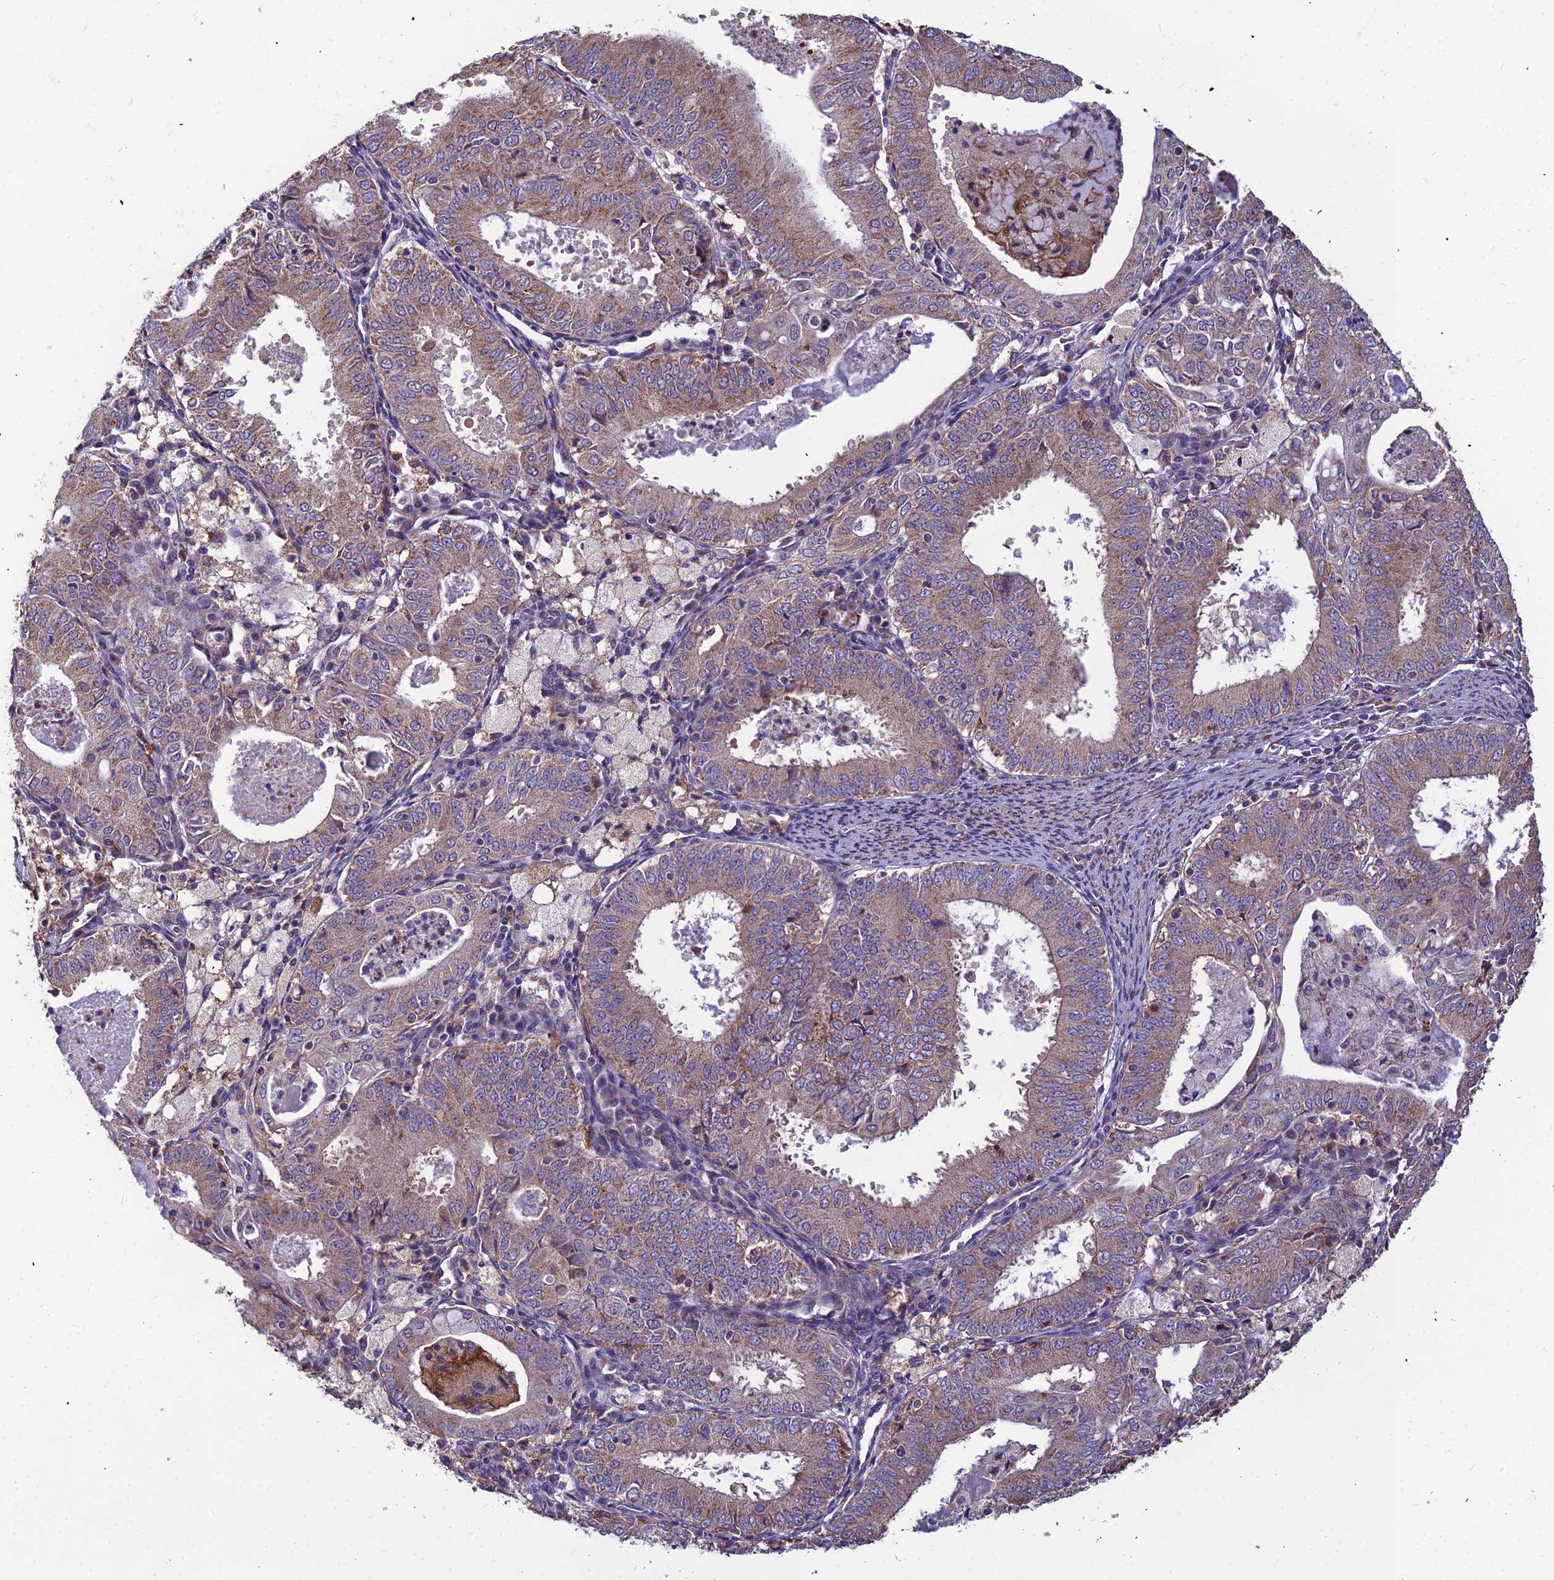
{"staining": {"intensity": "weak", "quantity": ">75%", "location": "cytoplasmic/membranous"}, "tissue": "endometrial cancer", "cell_type": "Tumor cells", "image_type": "cancer", "snomed": [{"axis": "morphology", "description": "Adenocarcinoma, NOS"}, {"axis": "topography", "description": "Endometrium"}], "caption": "The immunohistochemical stain highlights weak cytoplasmic/membranous expression in tumor cells of endometrial cancer tissue.", "gene": "LEKR1", "patient": {"sex": "female", "age": 57}}